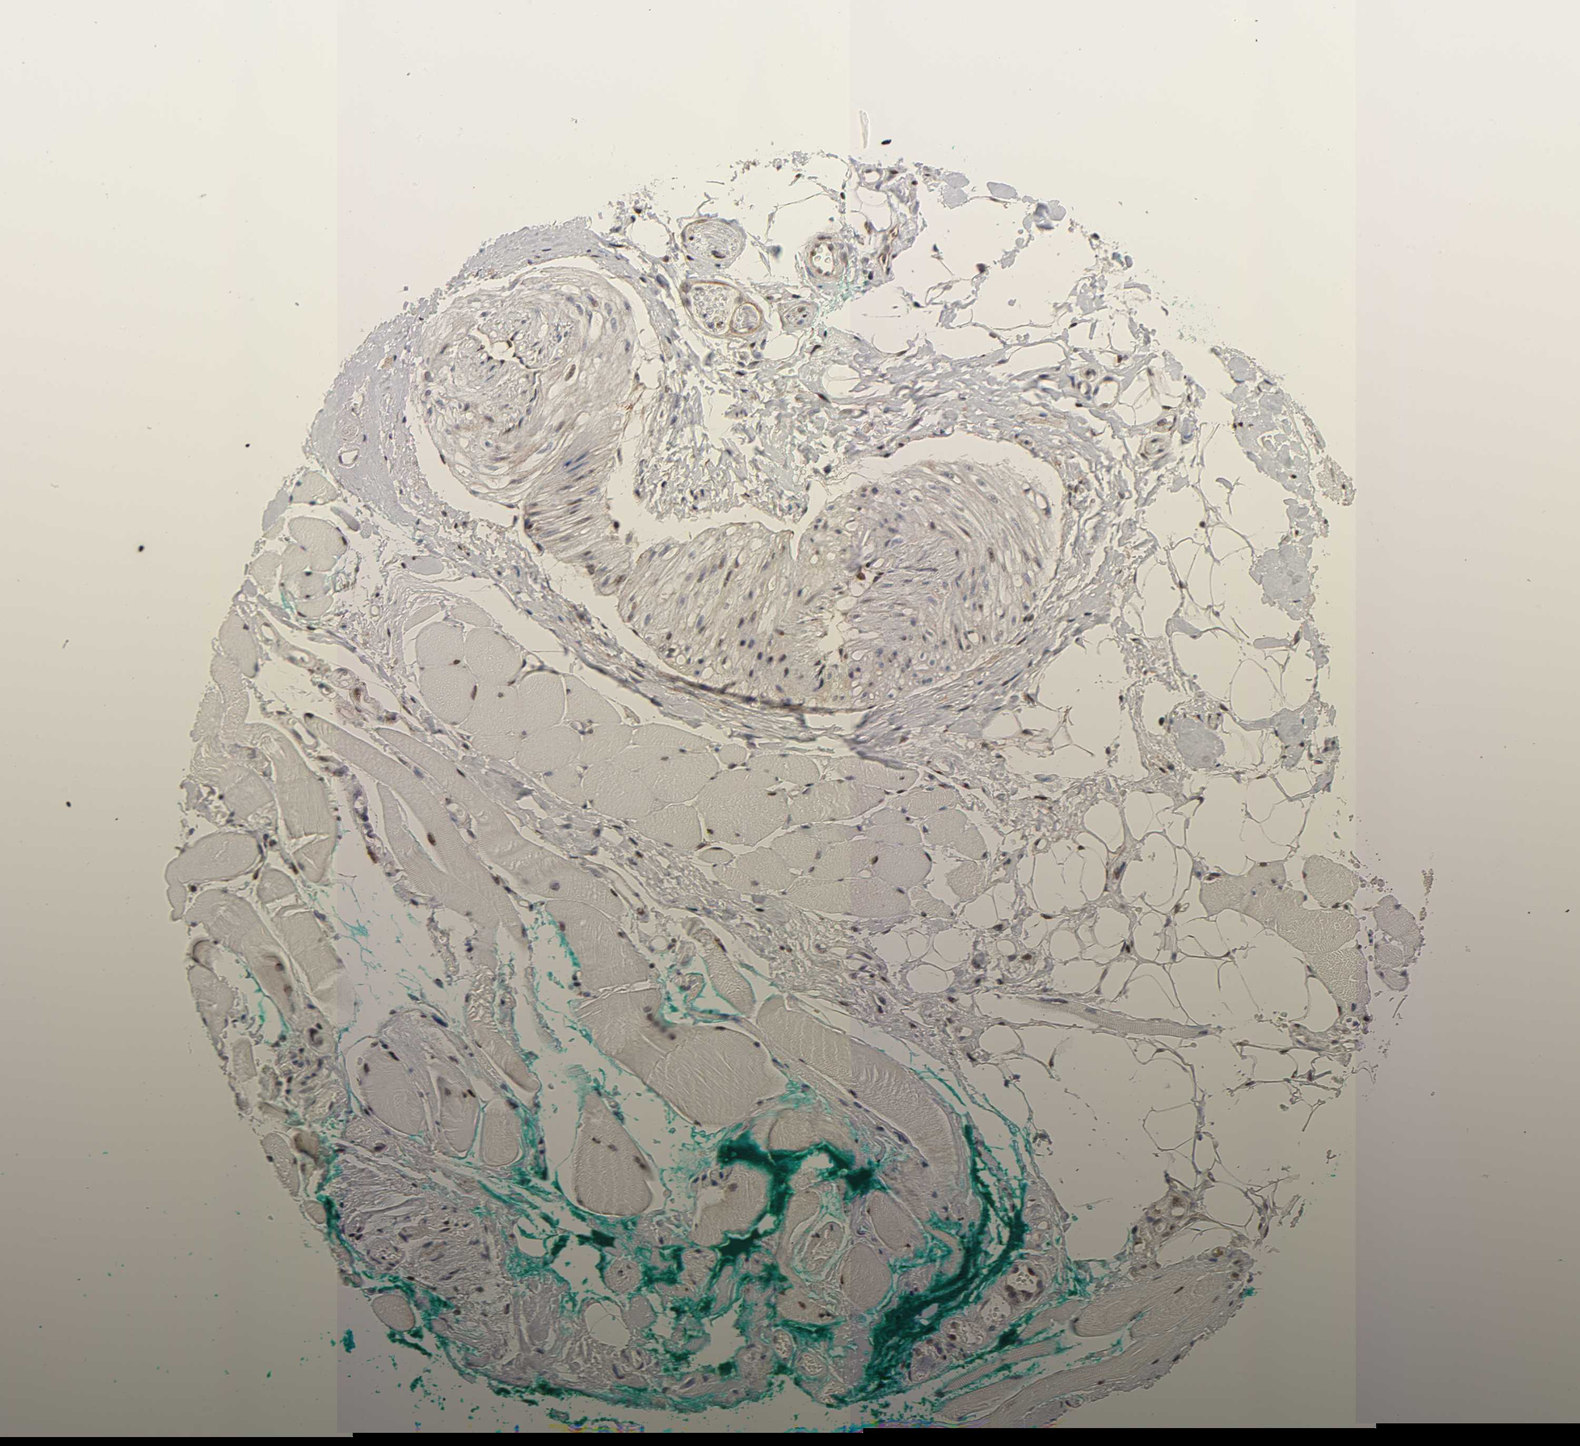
{"staining": {"intensity": "strong", "quantity": "25%-75%", "location": "nuclear"}, "tissue": "skeletal muscle", "cell_type": "Myocytes", "image_type": "normal", "snomed": [{"axis": "morphology", "description": "Normal tissue, NOS"}, {"axis": "topography", "description": "Skeletal muscle"}, {"axis": "topography", "description": "Peripheral nerve tissue"}], "caption": "Protein staining displays strong nuclear staining in approximately 25%-75% of myocytes in normal skeletal muscle. The staining was performed using DAB (3,3'-diaminobenzidine), with brown indicating positive protein expression. Nuclei are stained blue with hematoxylin.", "gene": "STK38", "patient": {"sex": "female", "age": 84}}